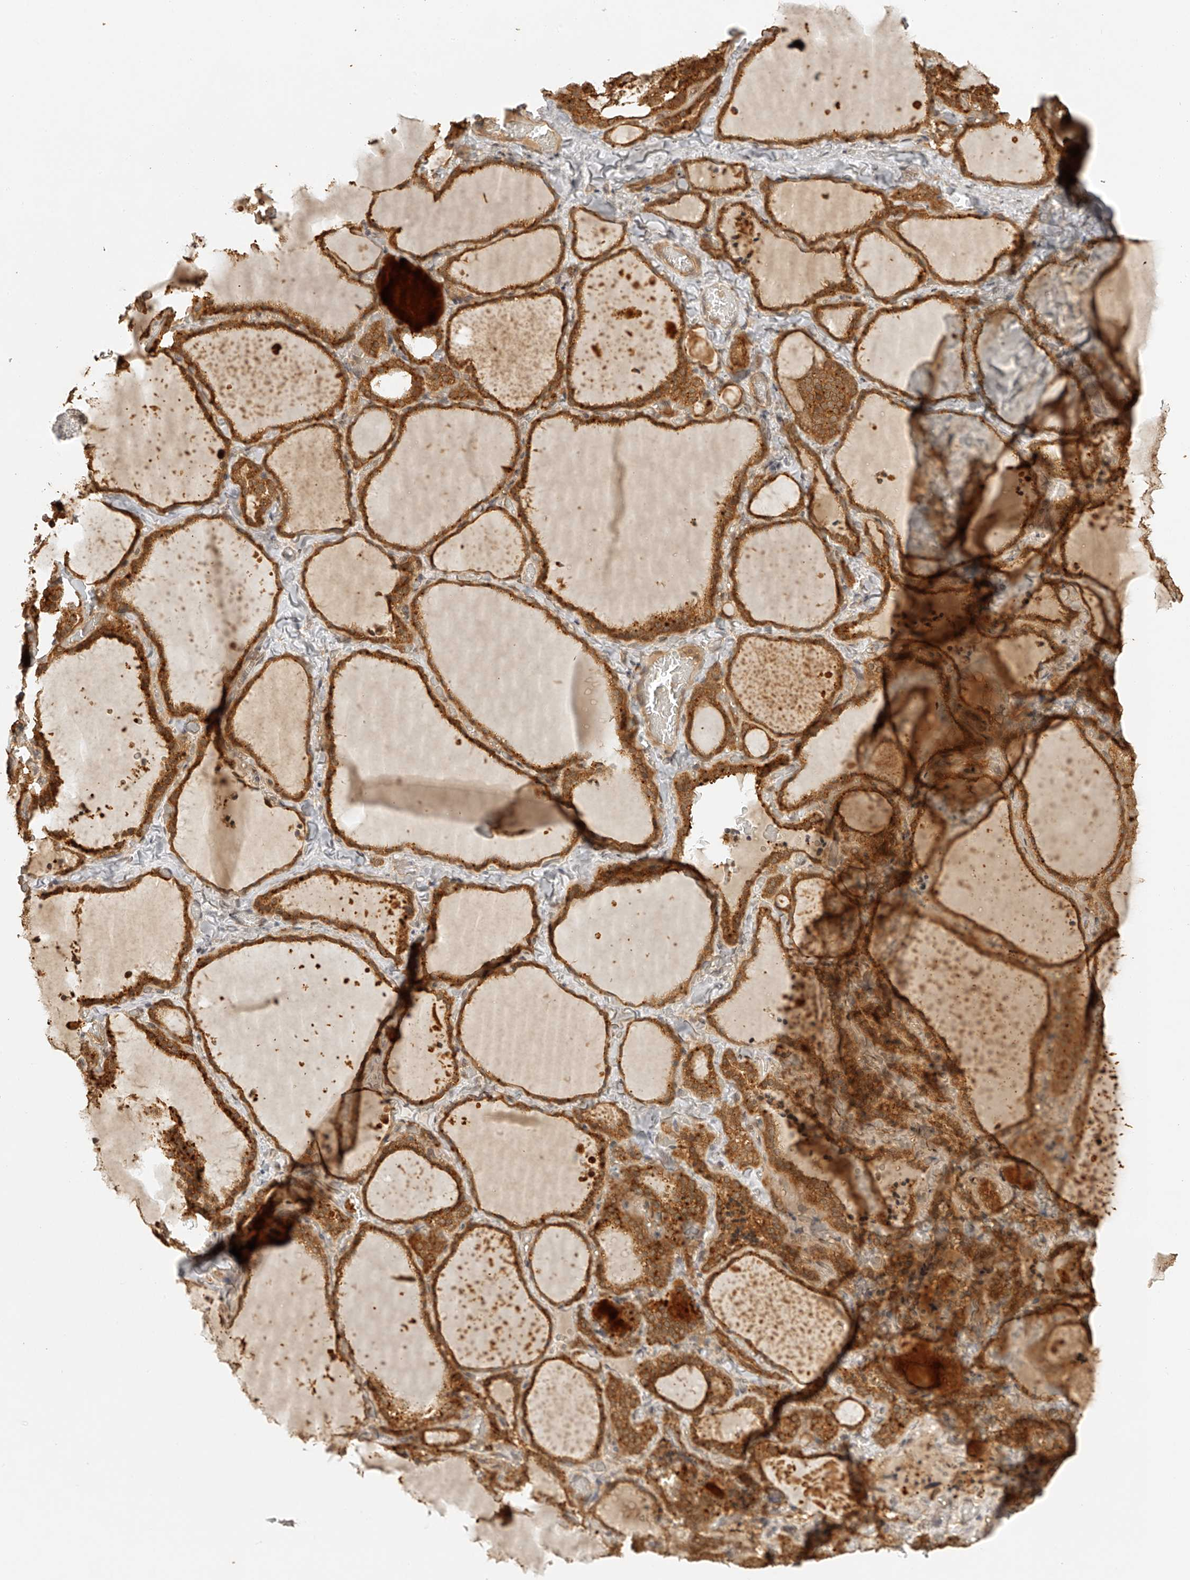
{"staining": {"intensity": "moderate", "quantity": ">75%", "location": "cytoplasmic/membranous"}, "tissue": "thyroid gland", "cell_type": "Glandular cells", "image_type": "normal", "snomed": [{"axis": "morphology", "description": "Normal tissue, NOS"}, {"axis": "topography", "description": "Thyroid gland"}], "caption": "IHC micrograph of benign thyroid gland: thyroid gland stained using immunohistochemistry (IHC) displays medium levels of moderate protein expression localized specifically in the cytoplasmic/membranous of glandular cells, appearing as a cytoplasmic/membranous brown color.", "gene": "BCL2L11", "patient": {"sex": "female", "age": 22}}